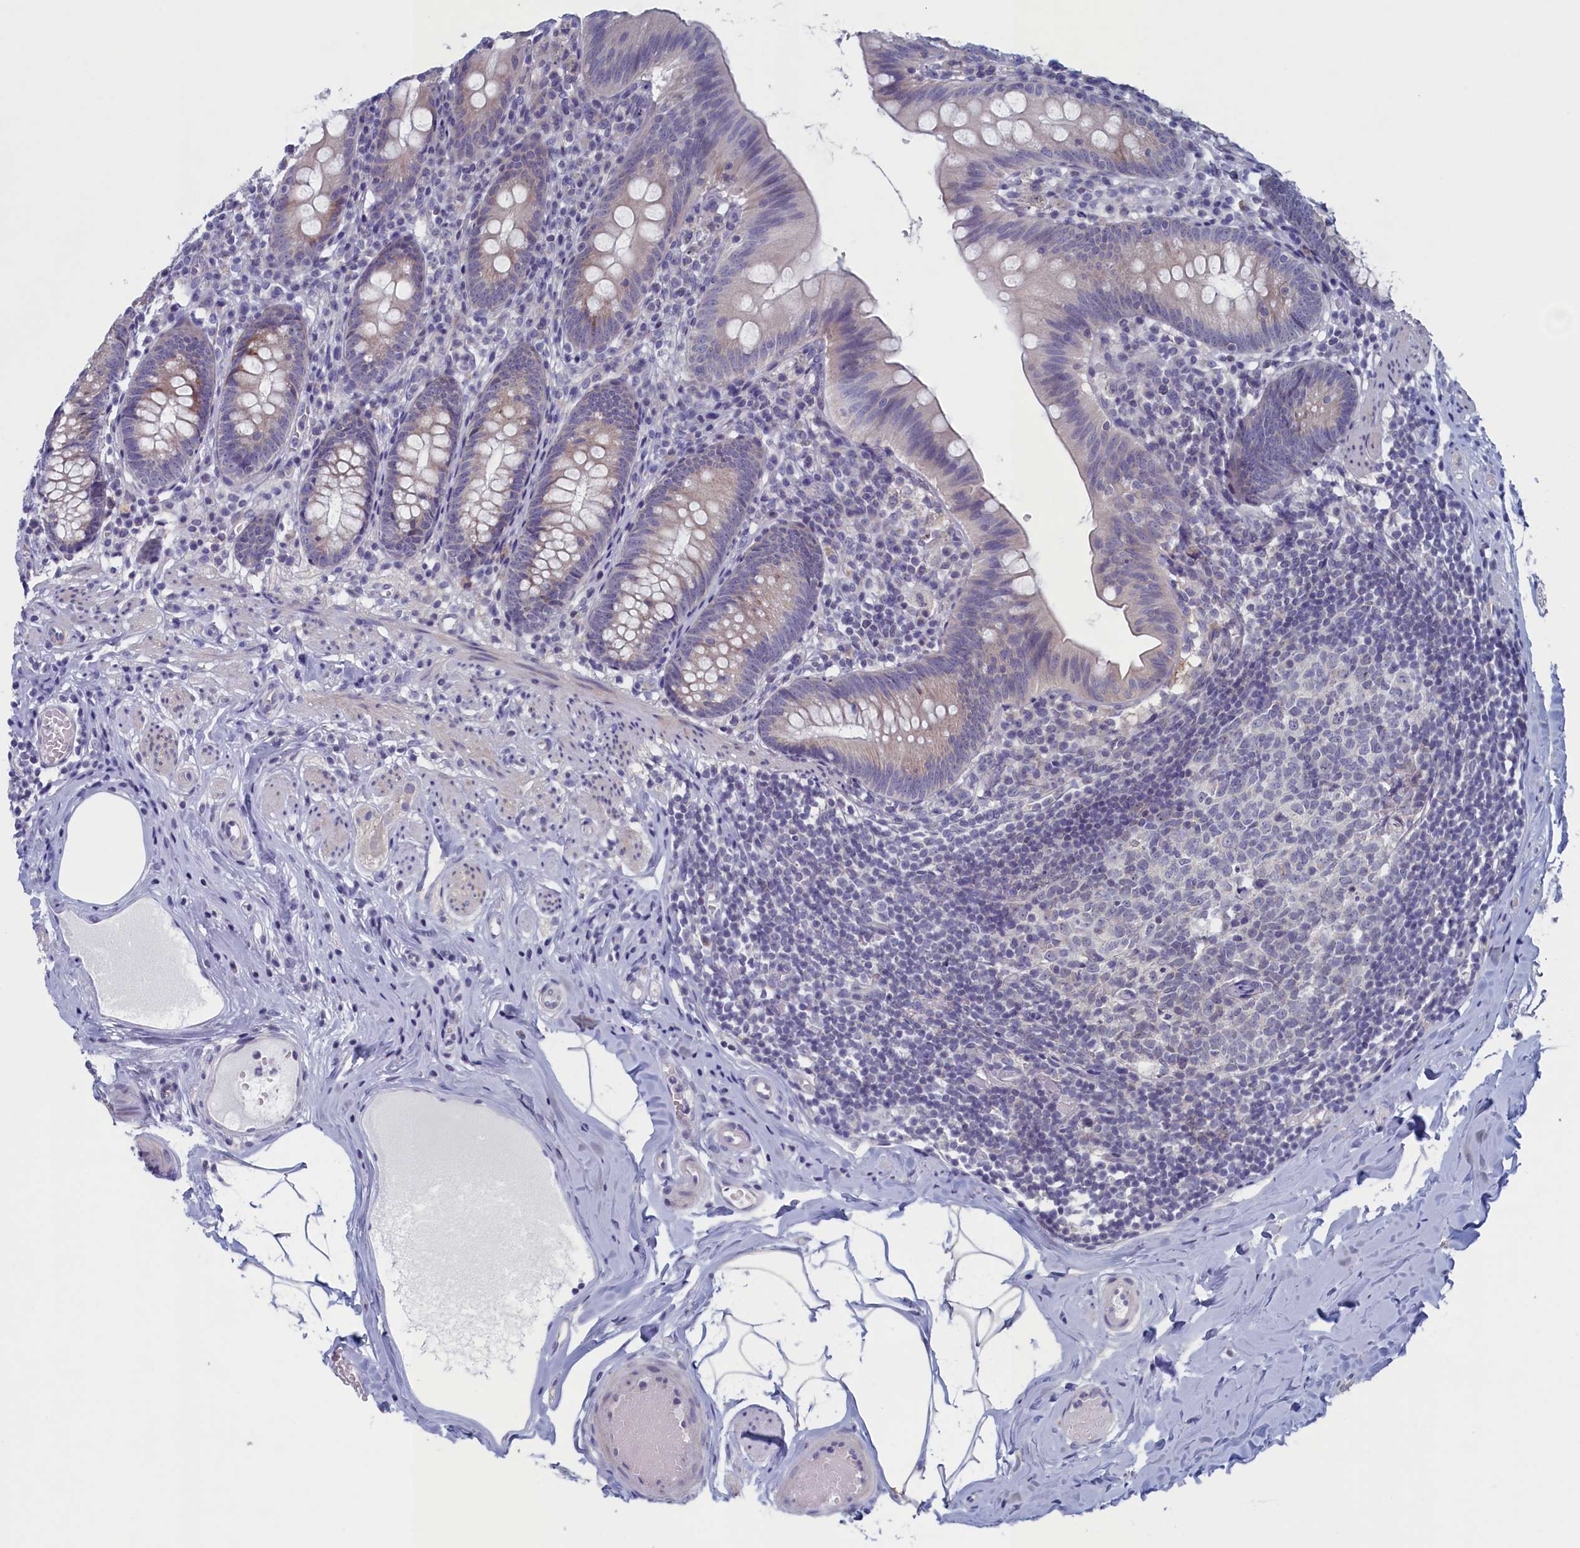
{"staining": {"intensity": "weak", "quantity": "<25%", "location": "cytoplasmic/membranous"}, "tissue": "appendix", "cell_type": "Glandular cells", "image_type": "normal", "snomed": [{"axis": "morphology", "description": "Normal tissue, NOS"}, {"axis": "topography", "description": "Appendix"}], "caption": "This is an immunohistochemistry image of unremarkable human appendix. There is no staining in glandular cells.", "gene": "WDR76", "patient": {"sex": "male", "age": 55}}